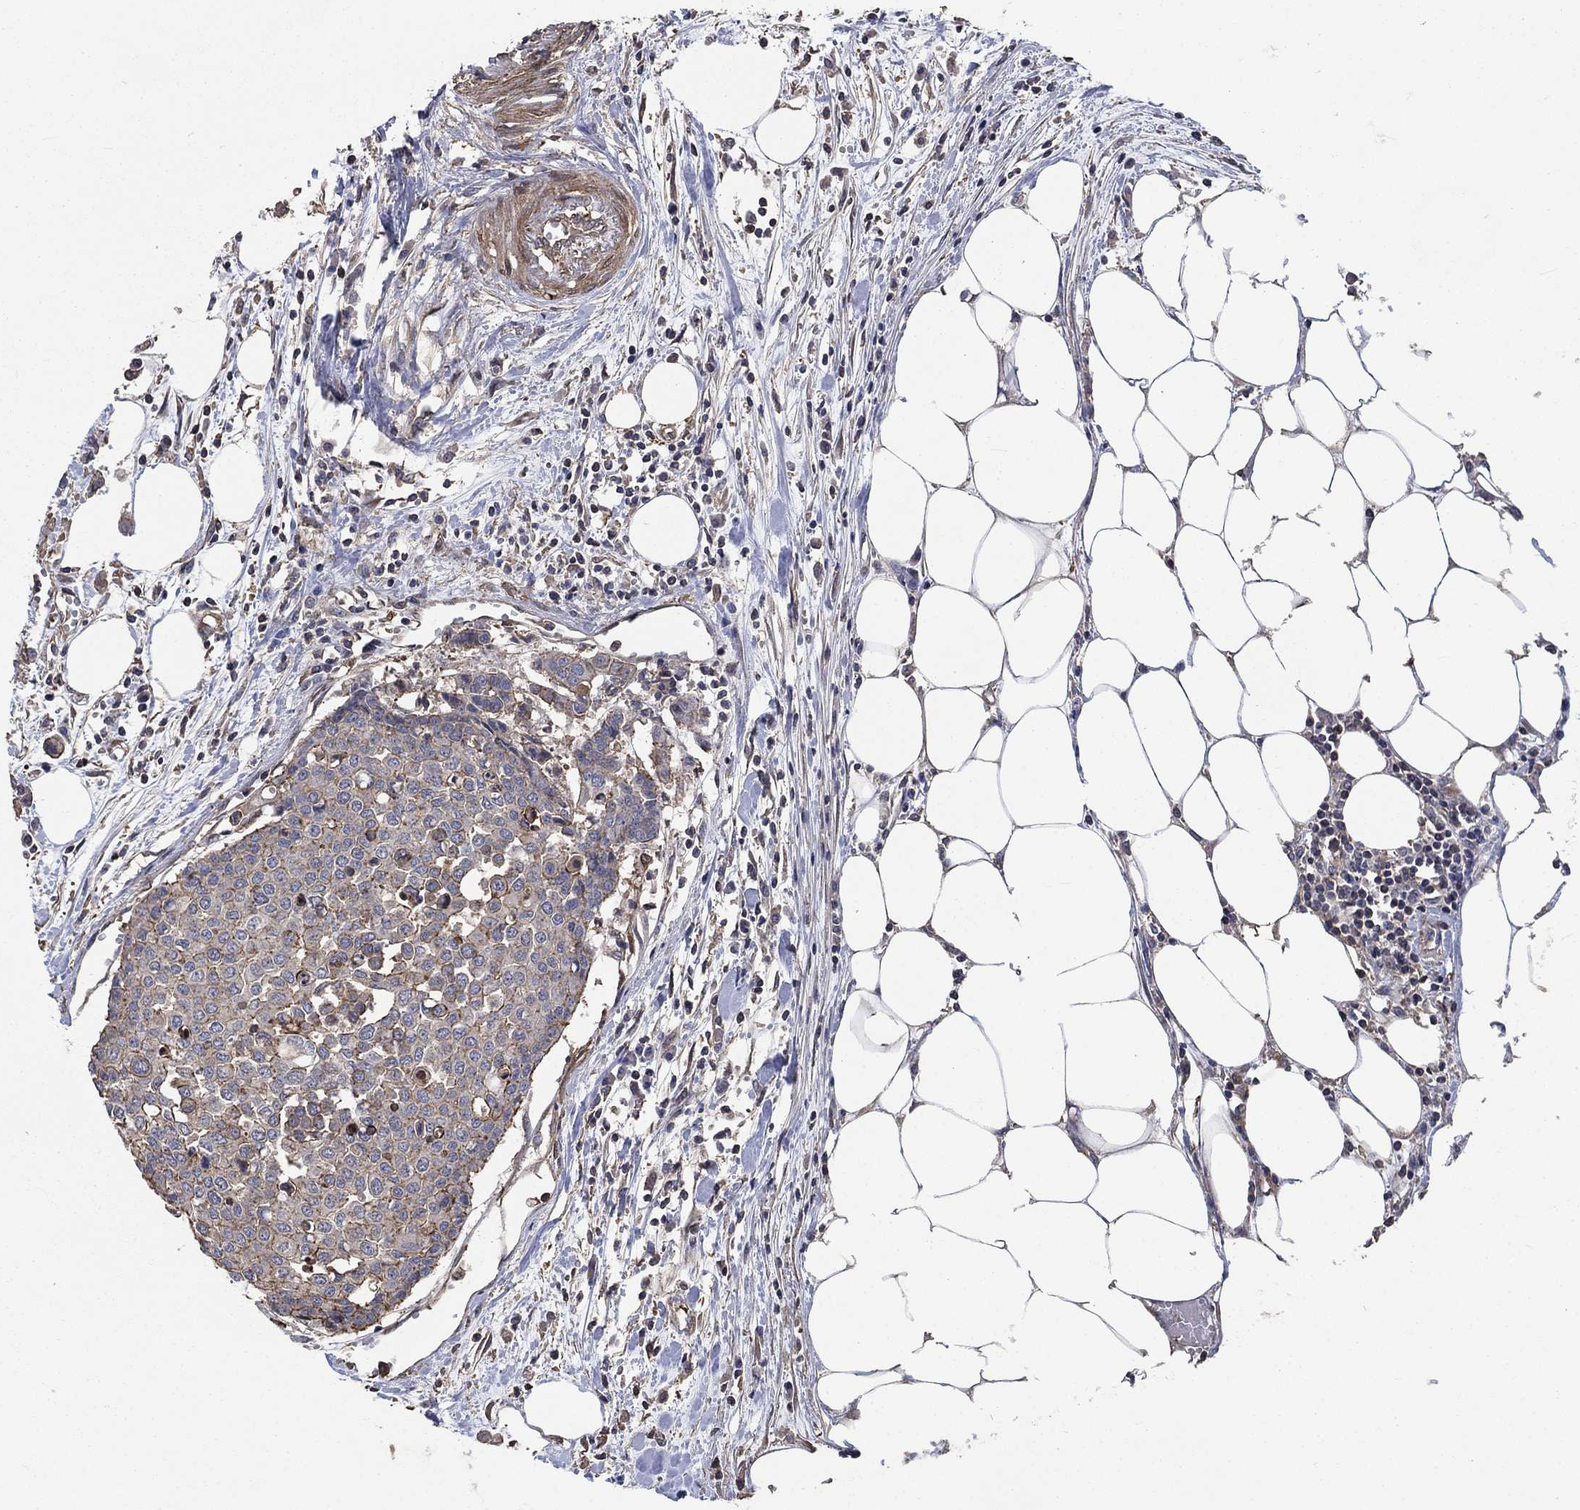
{"staining": {"intensity": "moderate", "quantity": "<25%", "location": "cytoplasmic/membranous"}, "tissue": "carcinoid", "cell_type": "Tumor cells", "image_type": "cancer", "snomed": [{"axis": "morphology", "description": "Carcinoid, malignant, NOS"}, {"axis": "topography", "description": "Colon"}], "caption": "Carcinoid (malignant) tissue demonstrates moderate cytoplasmic/membranous staining in approximately <25% of tumor cells, visualized by immunohistochemistry.", "gene": "PDE3A", "patient": {"sex": "male", "age": 81}}